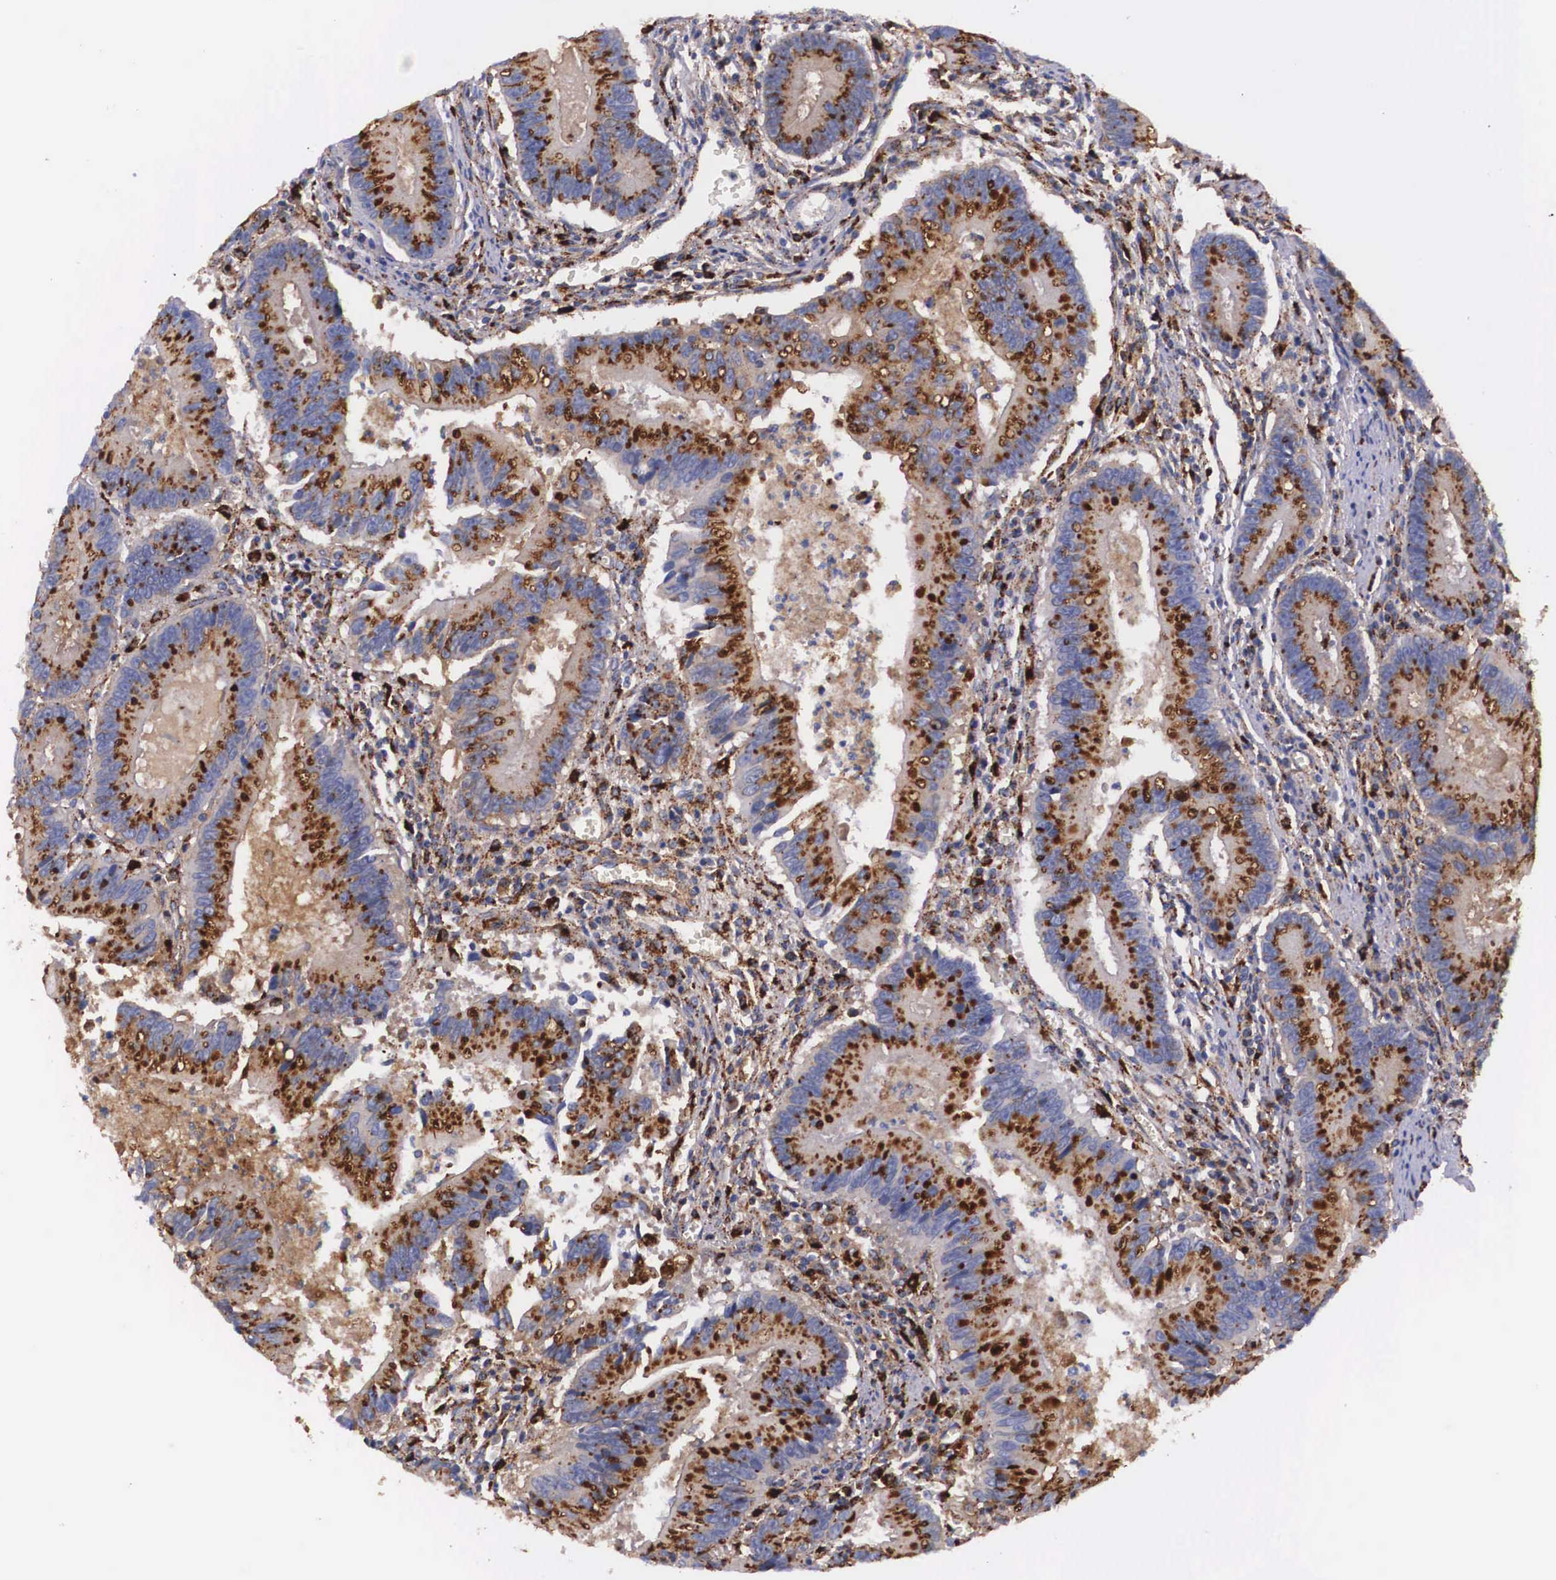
{"staining": {"intensity": "strong", "quantity": ">75%", "location": "cytoplasmic/membranous"}, "tissue": "colorectal cancer", "cell_type": "Tumor cells", "image_type": "cancer", "snomed": [{"axis": "morphology", "description": "Adenocarcinoma, NOS"}, {"axis": "topography", "description": "Rectum"}], "caption": "IHC micrograph of colorectal adenocarcinoma stained for a protein (brown), which displays high levels of strong cytoplasmic/membranous positivity in about >75% of tumor cells.", "gene": "NAGA", "patient": {"sex": "female", "age": 81}}